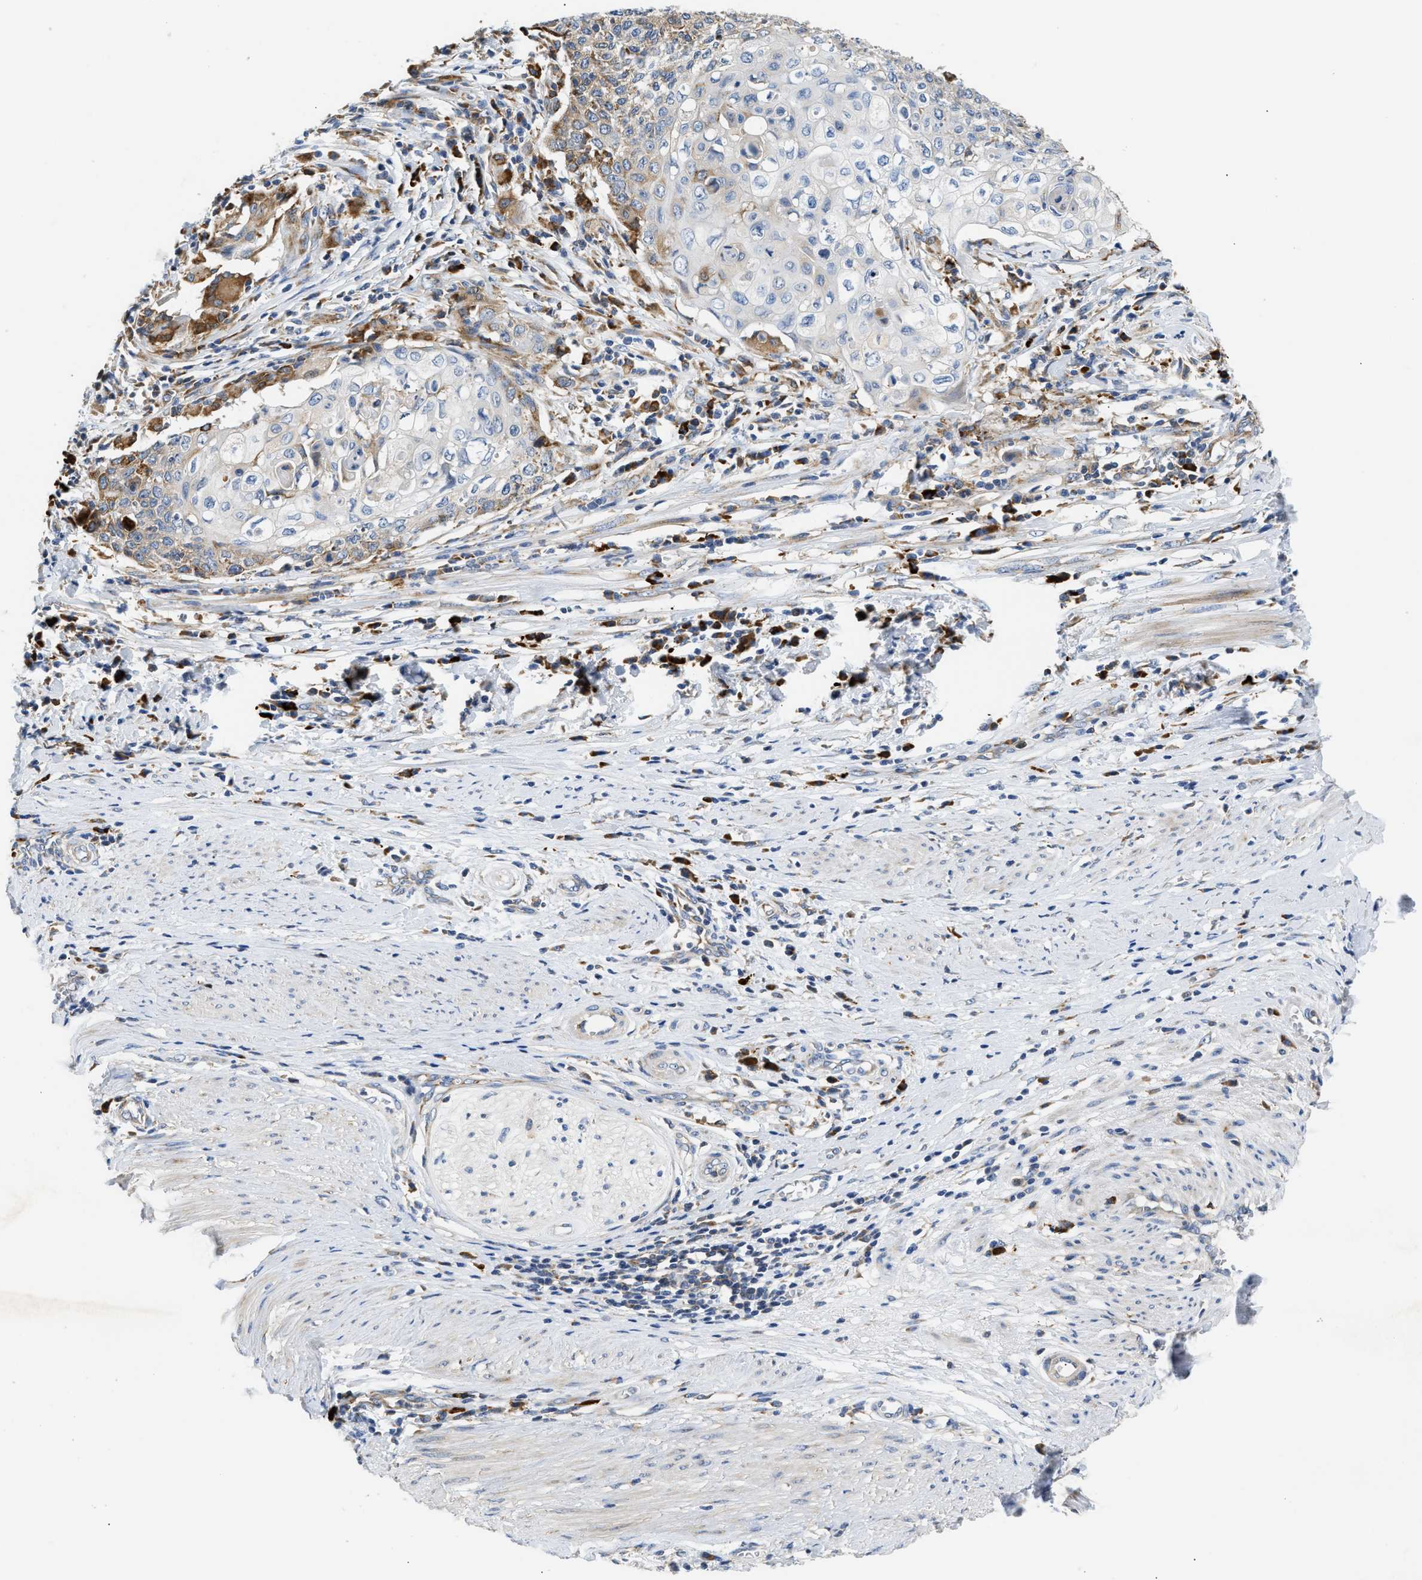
{"staining": {"intensity": "negative", "quantity": "none", "location": "none"}, "tissue": "cervical cancer", "cell_type": "Tumor cells", "image_type": "cancer", "snomed": [{"axis": "morphology", "description": "Squamous cell carcinoma, NOS"}, {"axis": "topography", "description": "Cervix"}], "caption": "This image is of squamous cell carcinoma (cervical) stained with immunohistochemistry to label a protein in brown with the nuclei are counter-stained blue. There is no staining in tumor cells.", "gene": "AMZ1", "patient": {"sex": "female", "age": 39}}